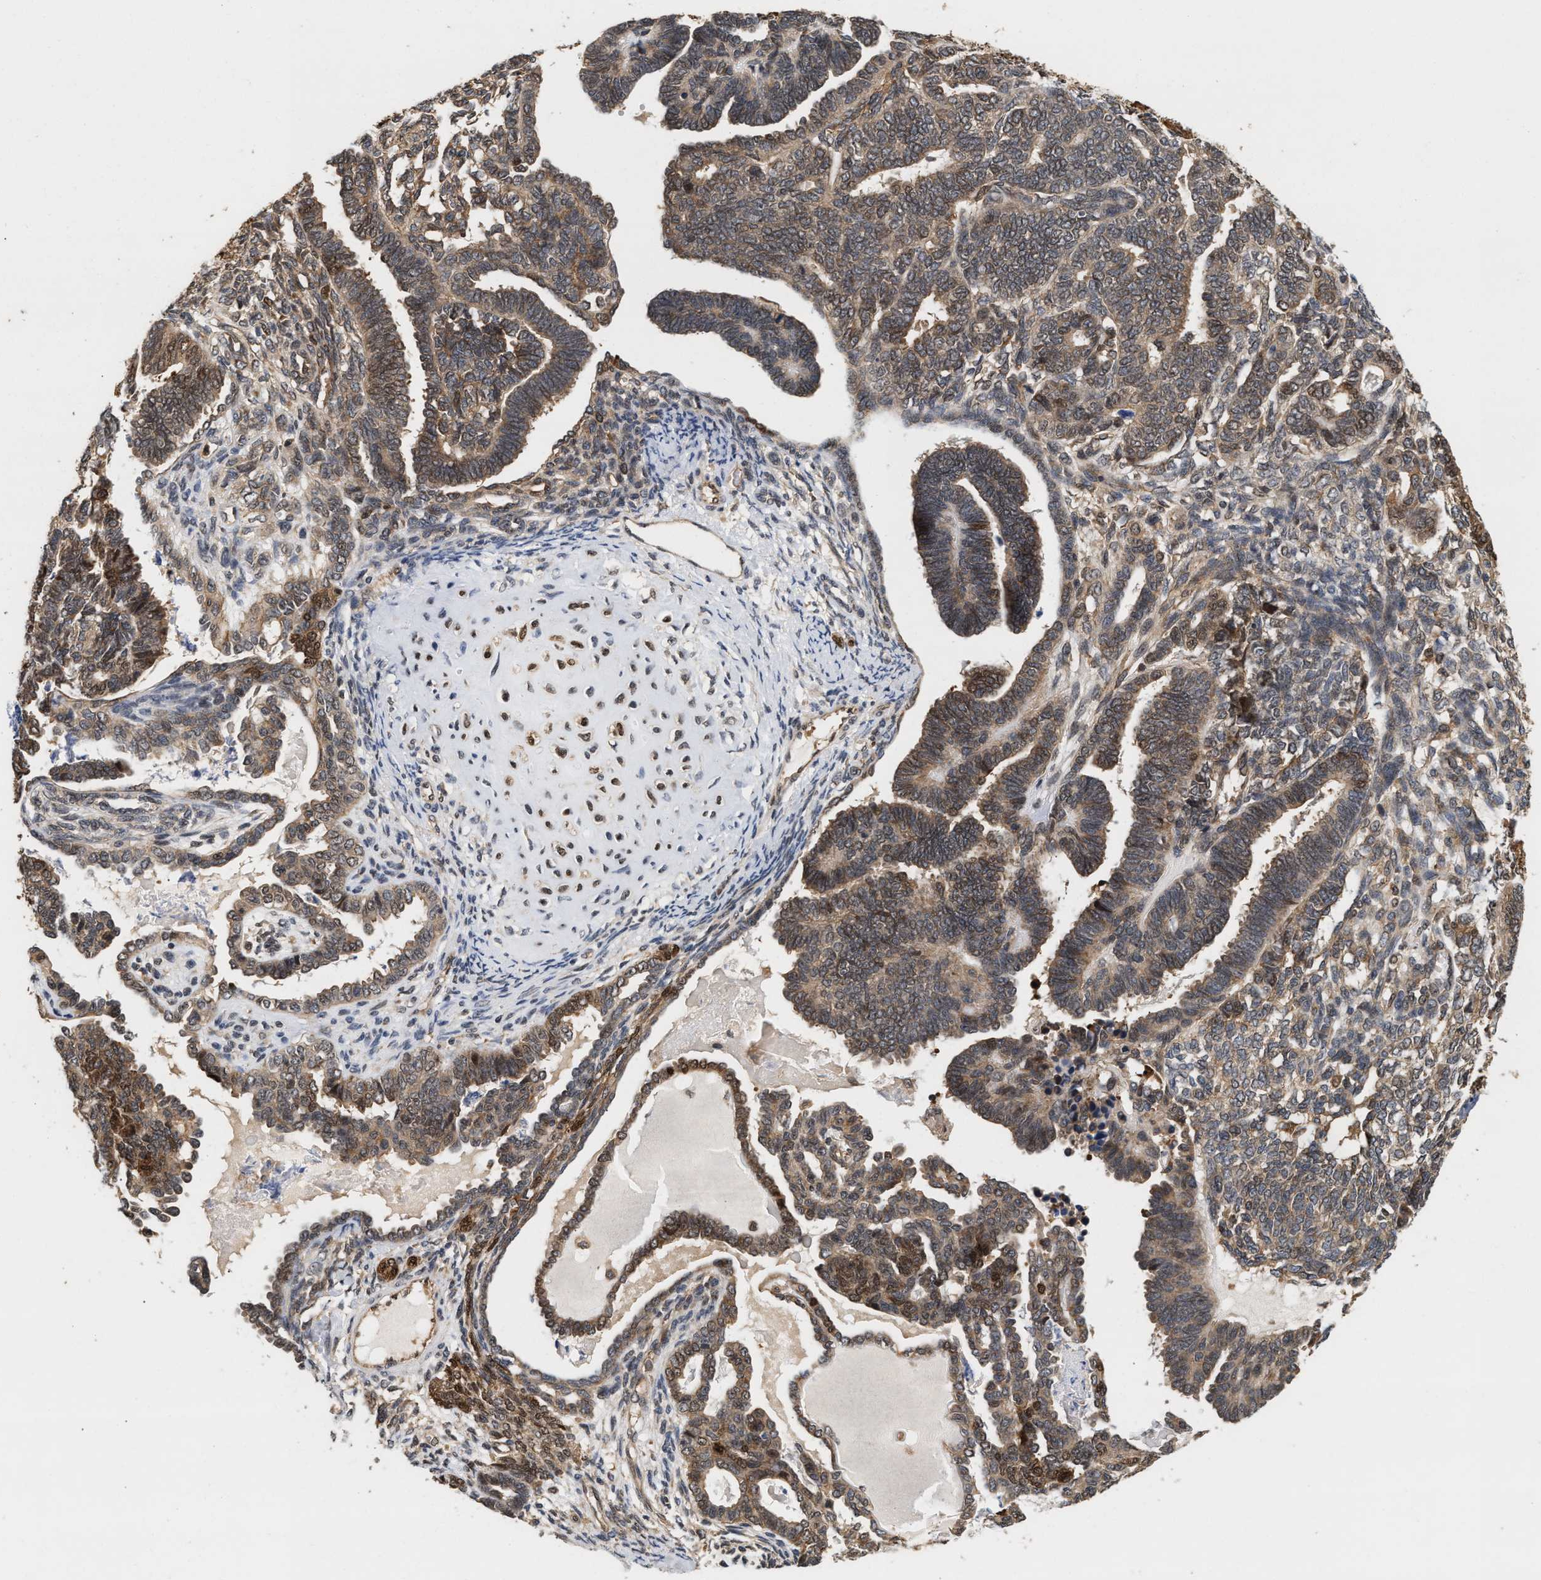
{"staining": {"intensity": "weak", "quantity": ">75%", "location": "cytoplasmic/membranous"}, "tissue": "endometrial cancer", "cell_type": "Tumor cells", "image_type": "cancer", "snomed": [{"axis": "morphology", "description": "Neoplasm, malignant, NOS"}, {"axis": "topography", "description": "Endometrium"}], "caption": "Immunohistochemical staining of human endometrial malignant neoplasm reveals low levels of weak cytoplasmic/membranous protein staining in approximately >75% of tumor cells. The protein is stained brown, and the nuclei are stained in blue (DAB IHC with brightfield microscopy, high magnification).", "gene": "ABHD5", "patient": {"sex": "female", "age": 74}}